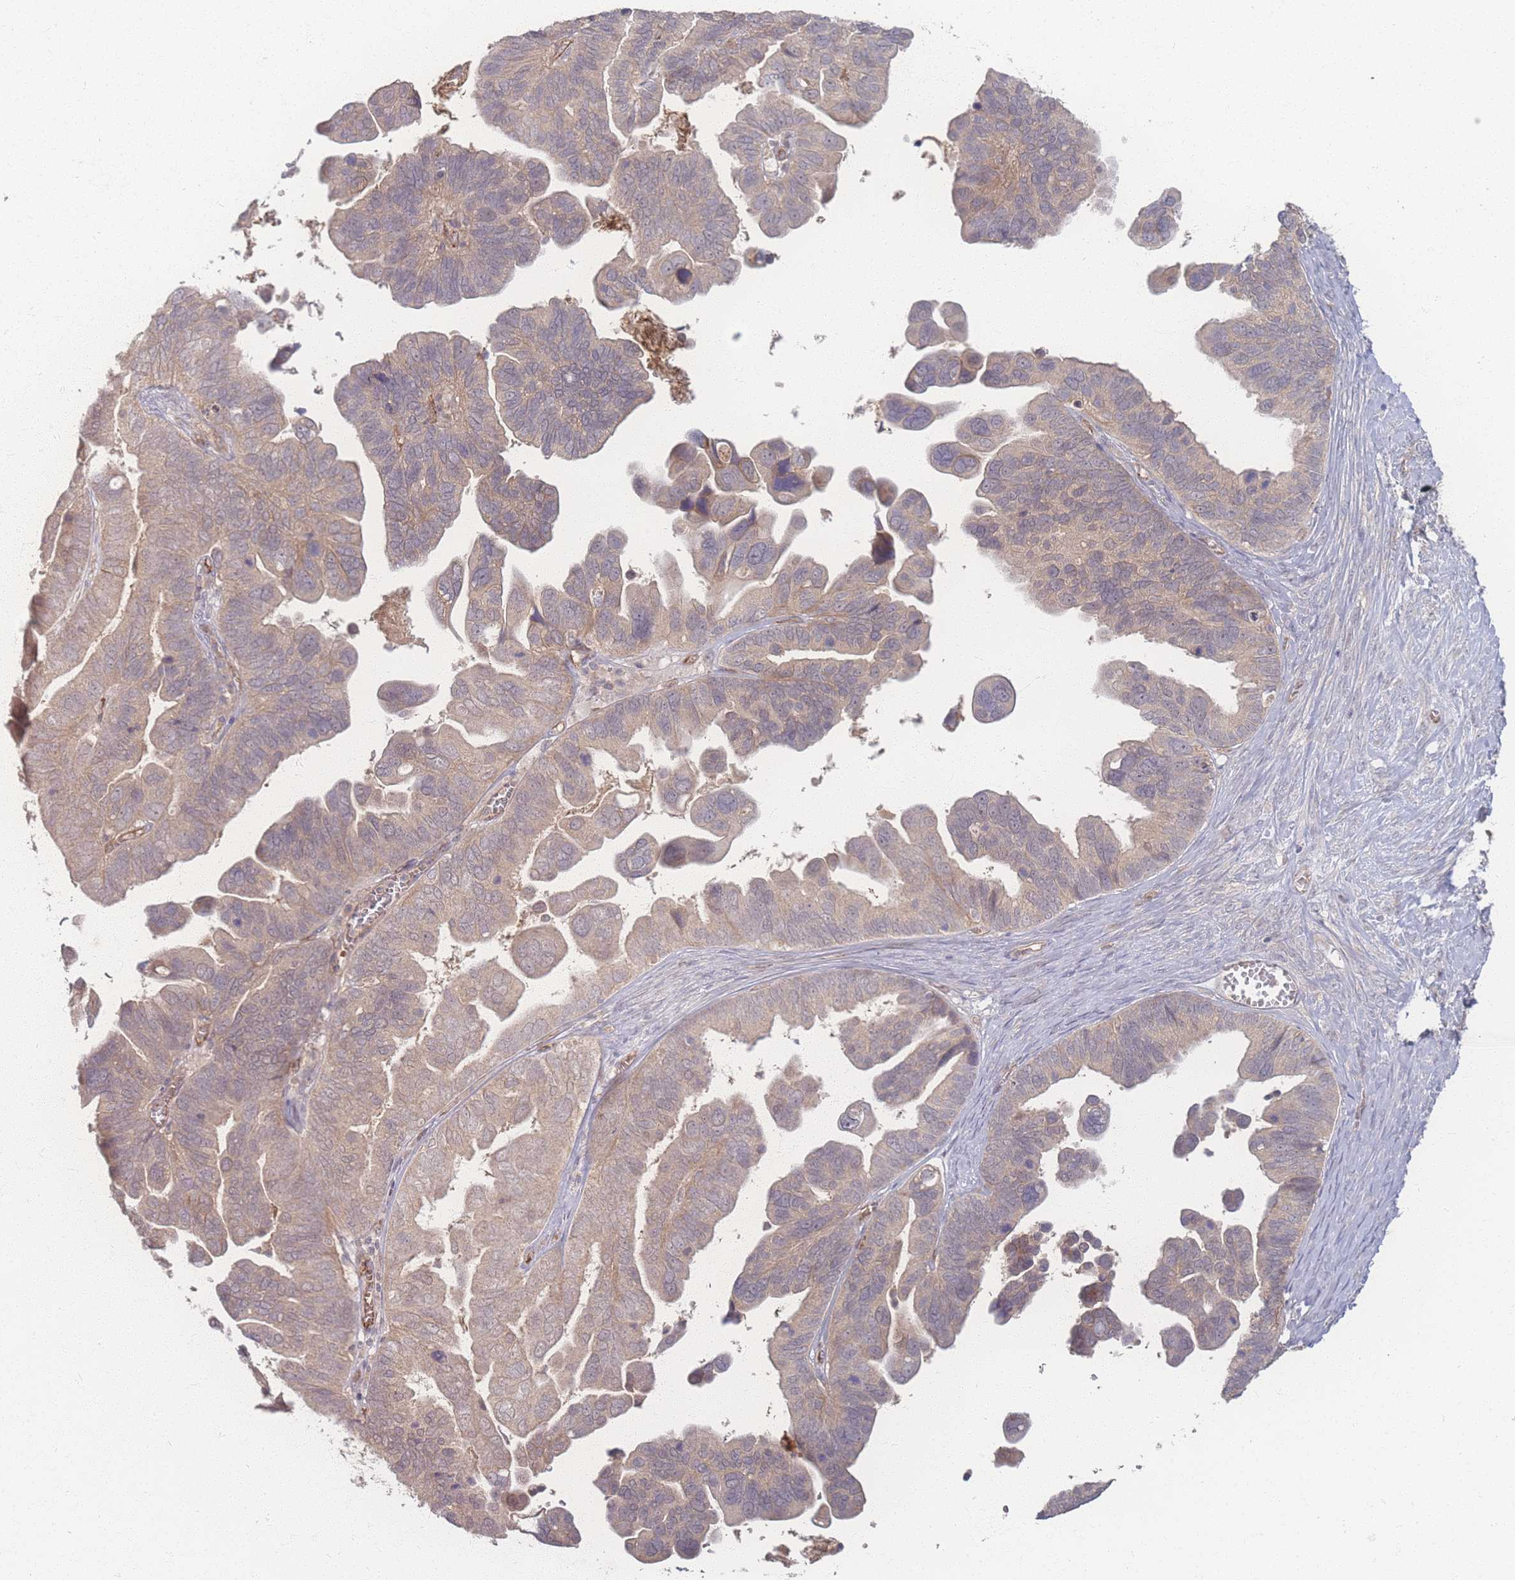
{"staining": {"intensity": "weak", "quantity": ">75%", "location": "cytoplasmic/membranous"}, "tissue": "ovarian cancer", "cell_type": "Tumor cells", "image_type": "cancer", "snomed": [{"axis": "morphology", "description": "Cystadenocarcinoma, serous, NOS"}, {"axis": "topography", "description": "Ovary"}], "caption": "Immunohistochemical staining of human ovarian serous cystadenocarcinoma exhibits low levels of weak cytoplasmic/membranous positivity in about >75% of tumor cells.", "gene": "INSR", "patient": {"sex": "female", "age": 56}}